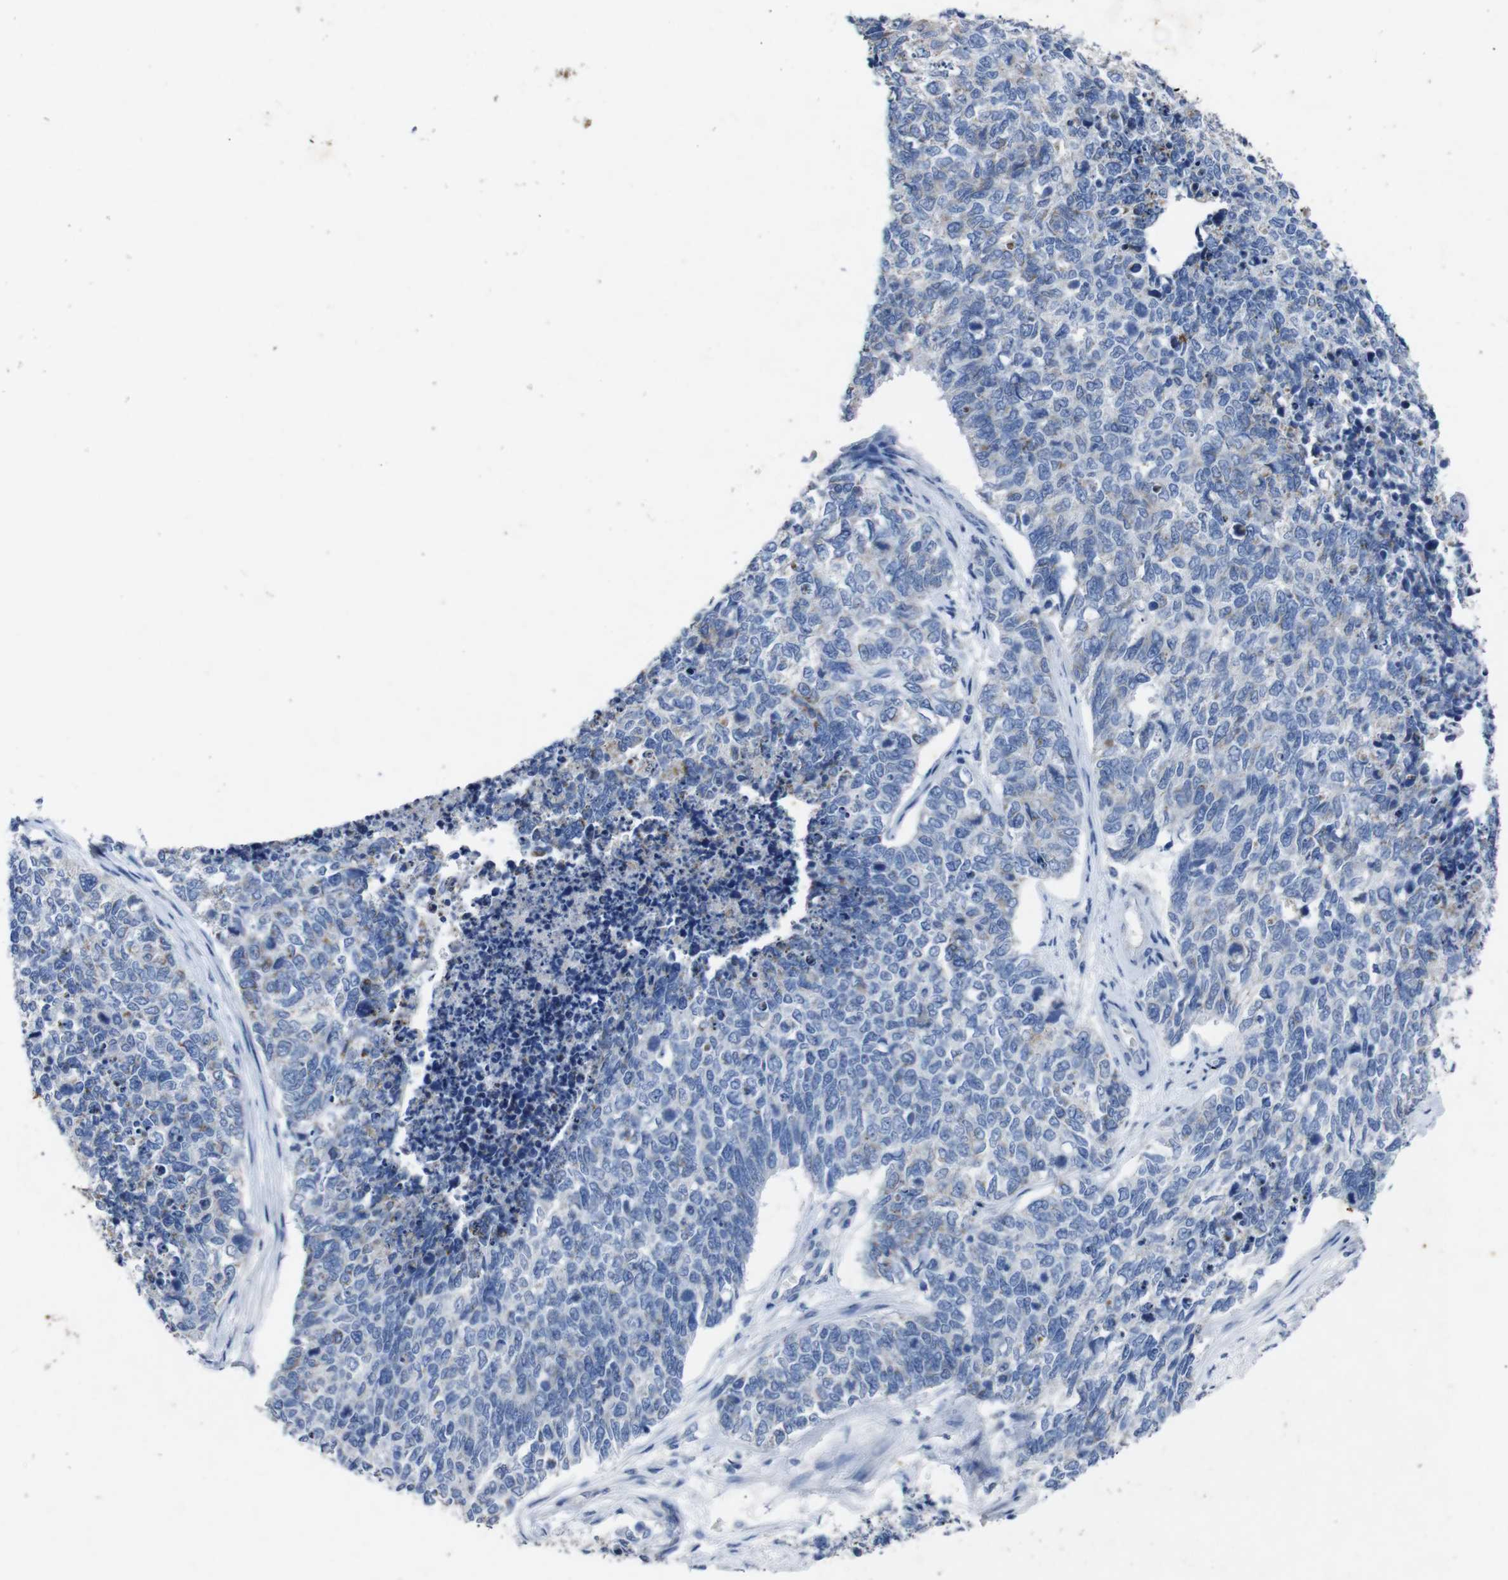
{"staining": {"intensity": "negative", "quantity": "none", "location": "none"}, "tissue": "cervical cancer", "cell_type": "Tumor cells", "image_type": "cancer", "snomed": [{"axis": "morphology", "description": "Squamous cell carcinoma, NOS"}, {"axis": "topography", "description": "Cervix"}], "caption": "Immunohistochemical staining of human squamous cell carcinoma (cervical) reveals no significant positivity in tumor cells.", "gene": "GJB2", "patient": {"sex": "female", "age": 63}}